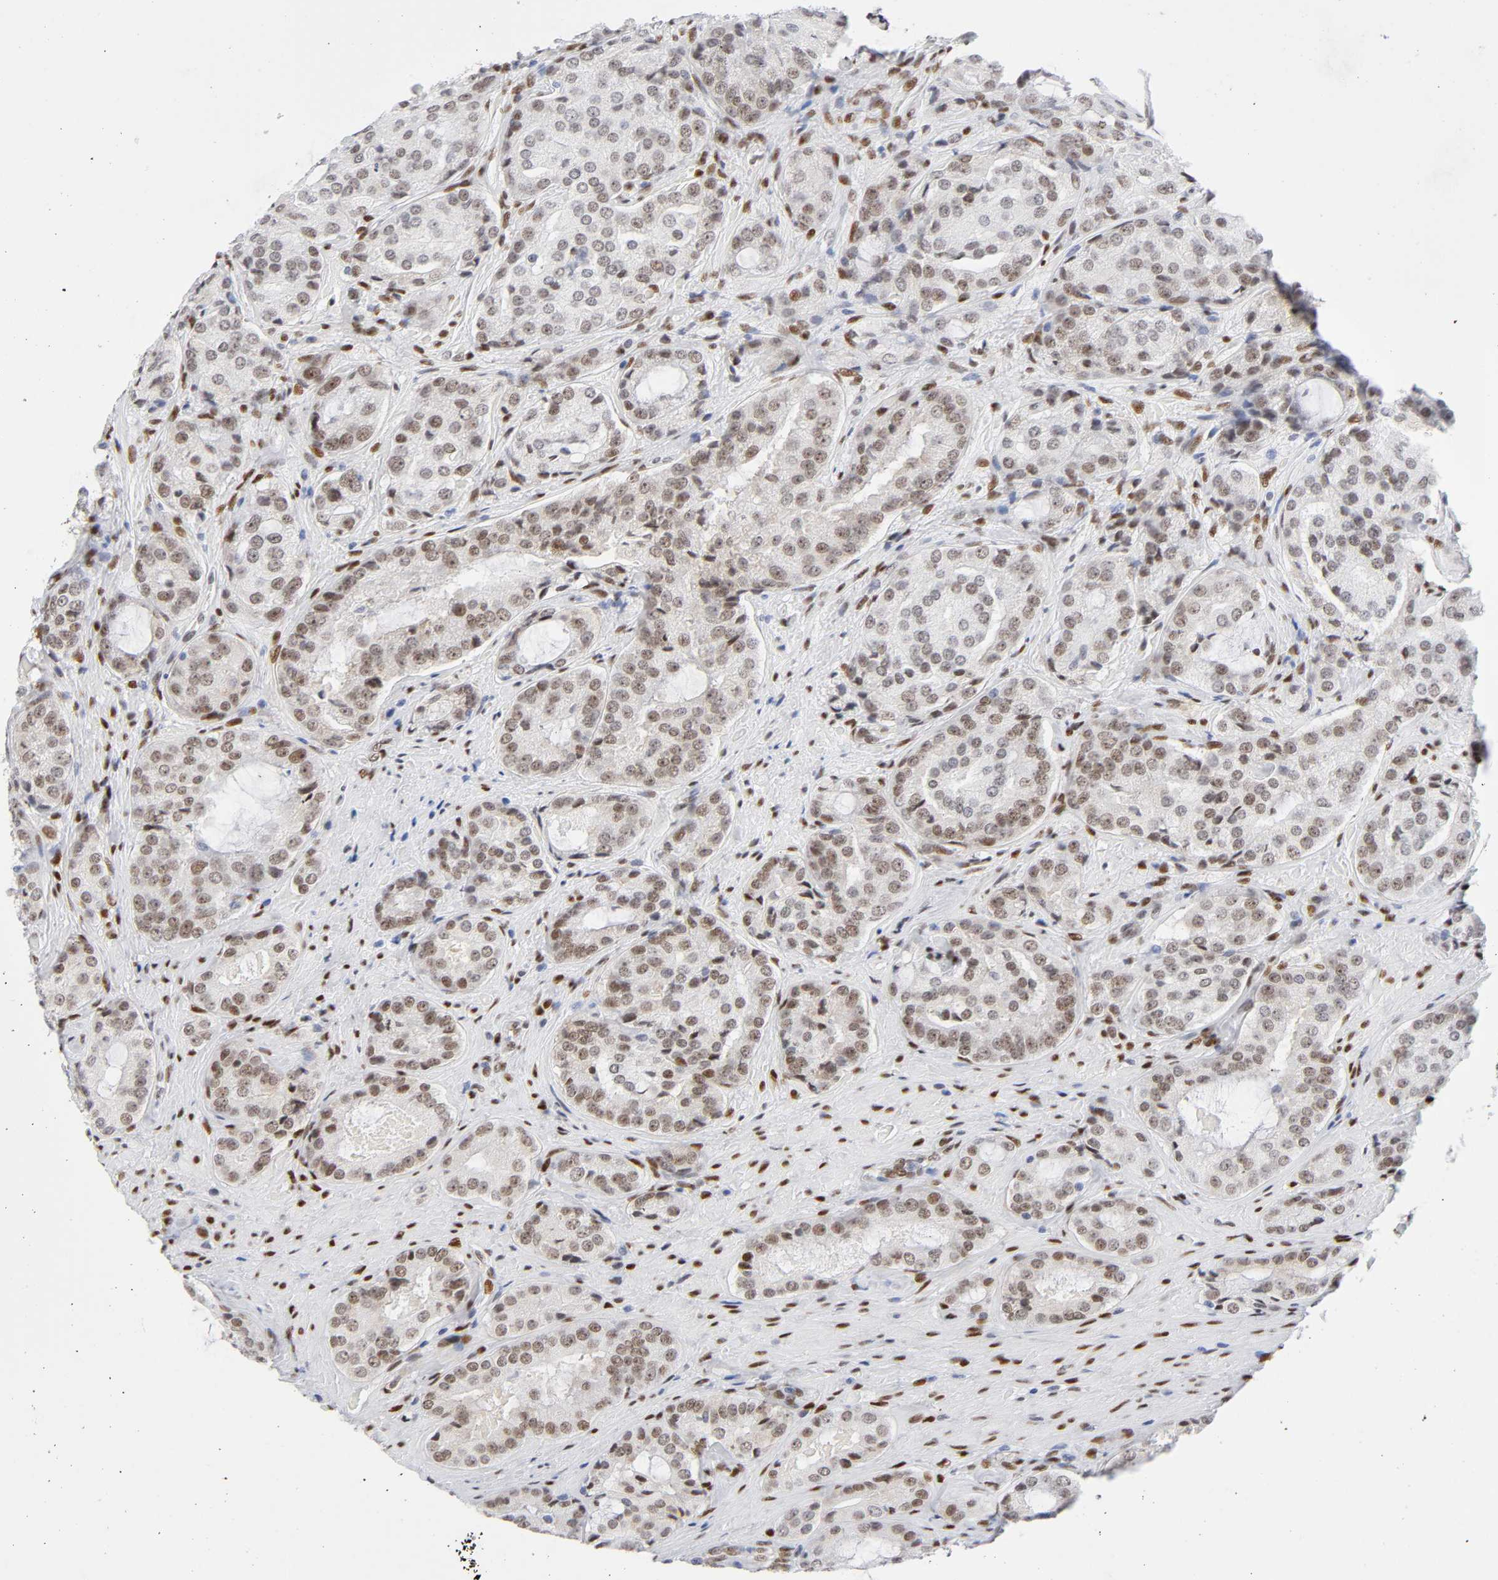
{"staining": {"intensity": "weak", "quantity": ">75%", "location": "nuclear"}, "tissue": "prostate cancer", "cell_type": "Tumor cells", "image_type": "cancer", "snomed": [{"axis": "morphology", "description": "Adenocarcinoma, High grade"}, {"axis": "topography", "description": "Prostate"}], "caption": "A micrograph showing weak nuclear expression in approximately >75% of tumor cells in adenocarcinoma (high-grade) (prostate), as visualized by brown immunohistochemical staining.", "gene": "NFIC", "patient": {"sex": "male", "age": 72}}